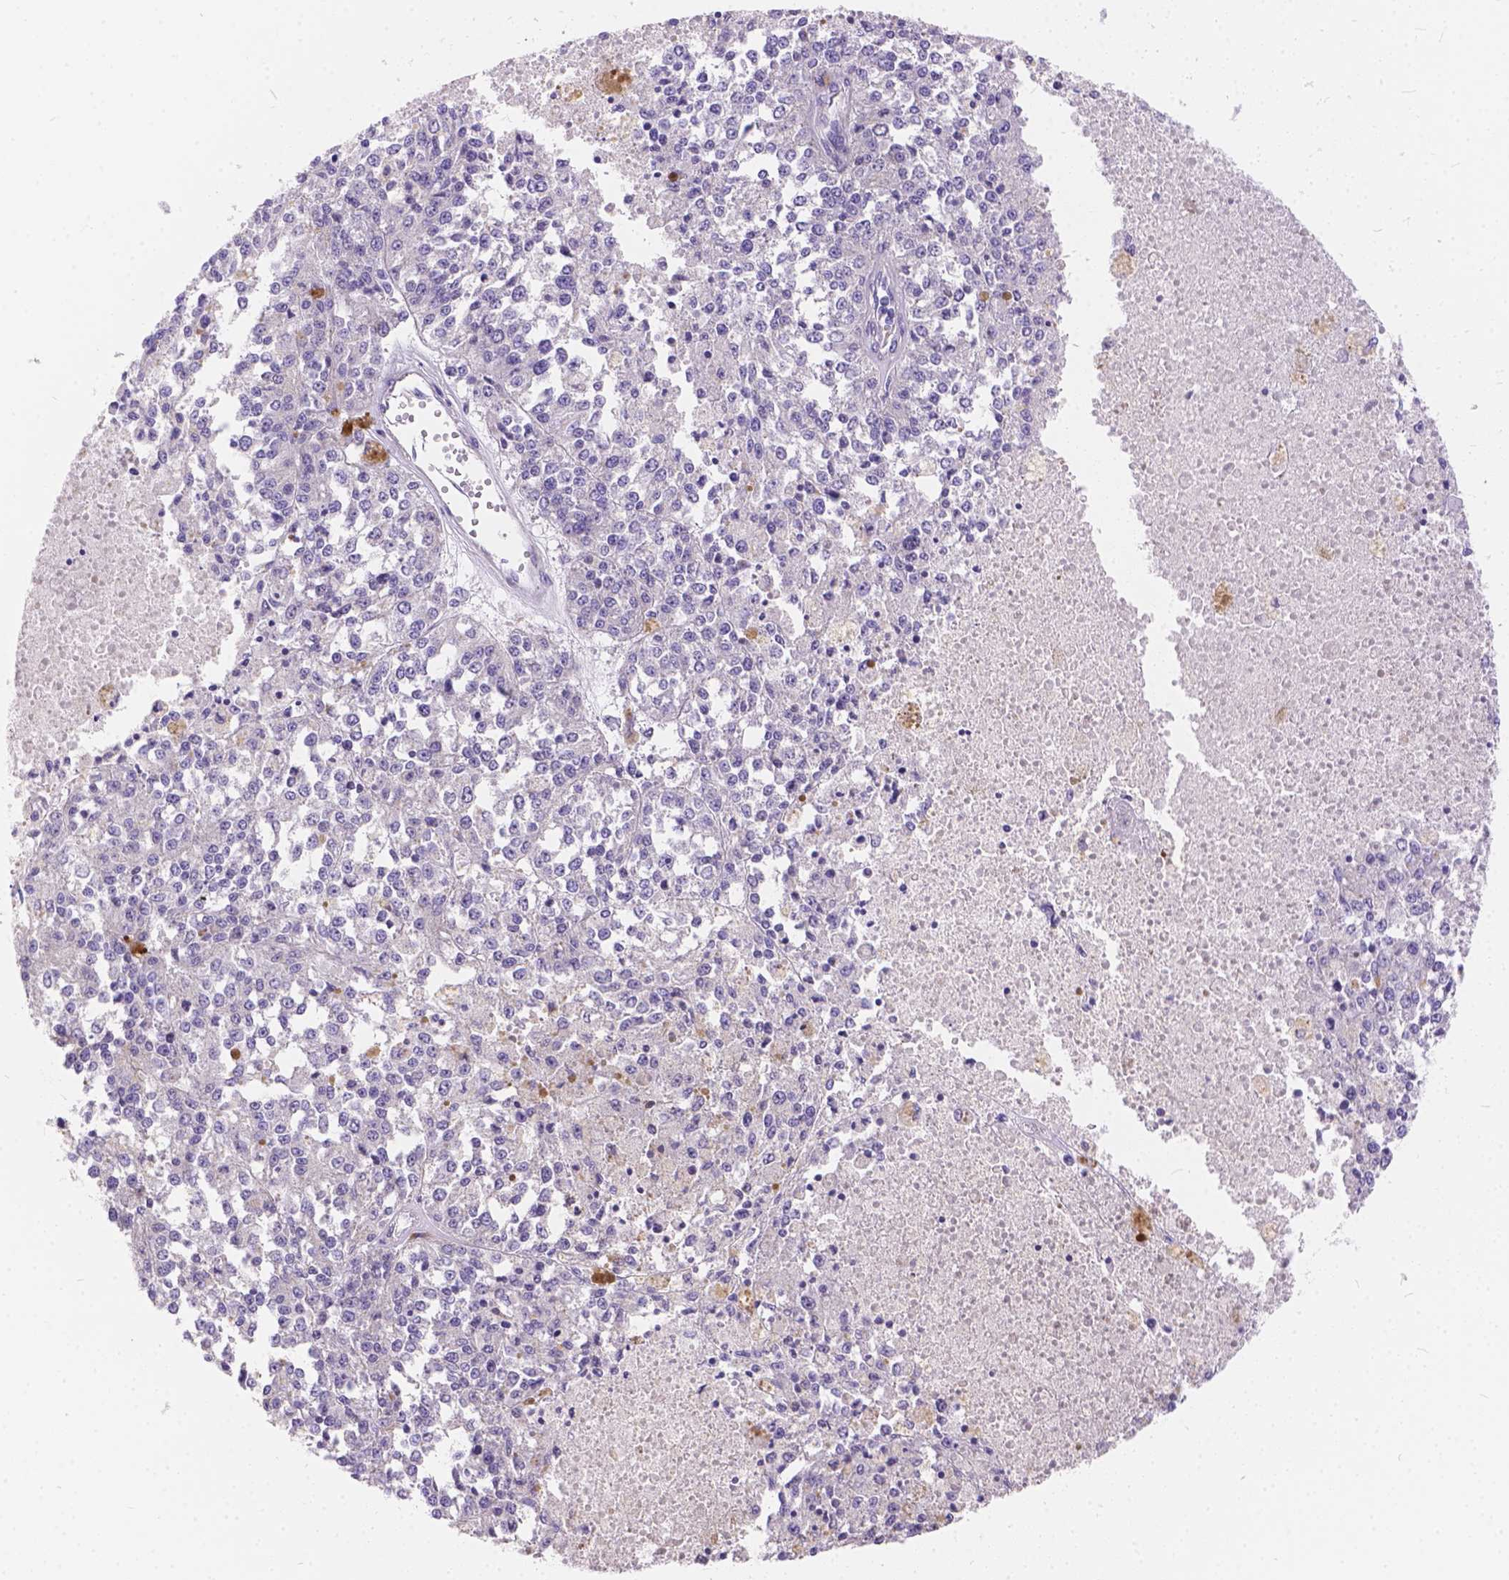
{"staining": {"intensity": "negative", "quantity": "none", "location": "none"}, "tissue": "melanoma", "cell_type": "Tumor cells", "image_type": "cancer", "snomed": [{"axis": "morphology", "description": "Malignant melanoma, Metastatic site"}, {"axis": "topography", "description": "Lymph node"}], "caption": "This is an immunohistochemistry image of human melanoma. There is no positivity in tumor cells.", "gene": "DLEC1", "patient": {"sex": "female", "age": 64}}